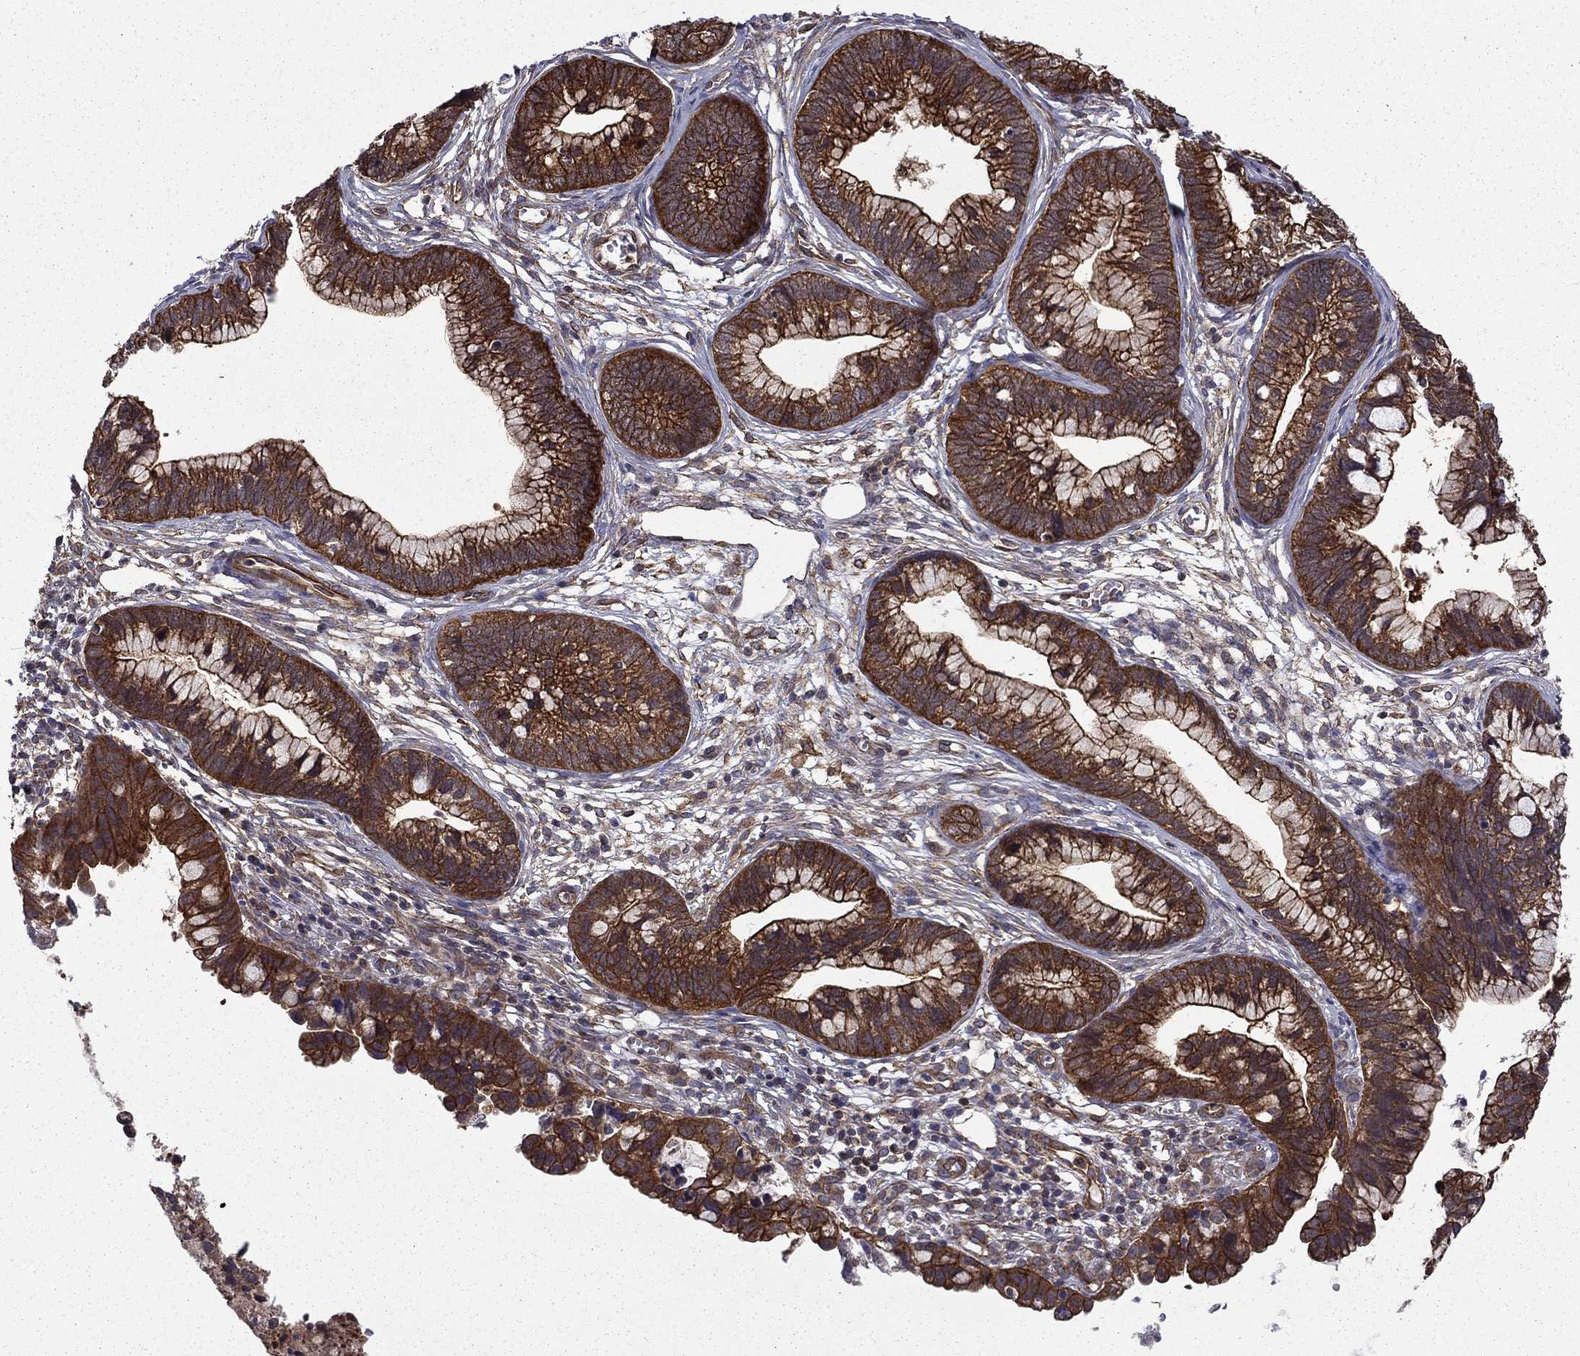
{"staining": {"intensity": "strong", "quantity": "25%-75%", "location": "cytoplasmic/membranous"}, "tissue": "cervical cancer", "cell_type": "Tumor cells", "image_type": "cancer", "snomed": [{"axis": "morphology", "description": "Adenocarcinoma, NOS"}, {"axis": "topography", "description": "Cervix"}], "caption": "IHC staining of cervical cancer (adenocarcinoma), which displays high levels of strong cytoplasmic/membranous staining in about 25%-75% of tumor cells indicating strong cytoplasmic/membranous protein staining. The staining was performed using DAB (brown) for protein detection and nuclei were counterstained in hematoxylin (blue).", "gene": "SHMT1", "patient": {"sex": "female", "age": 44}}